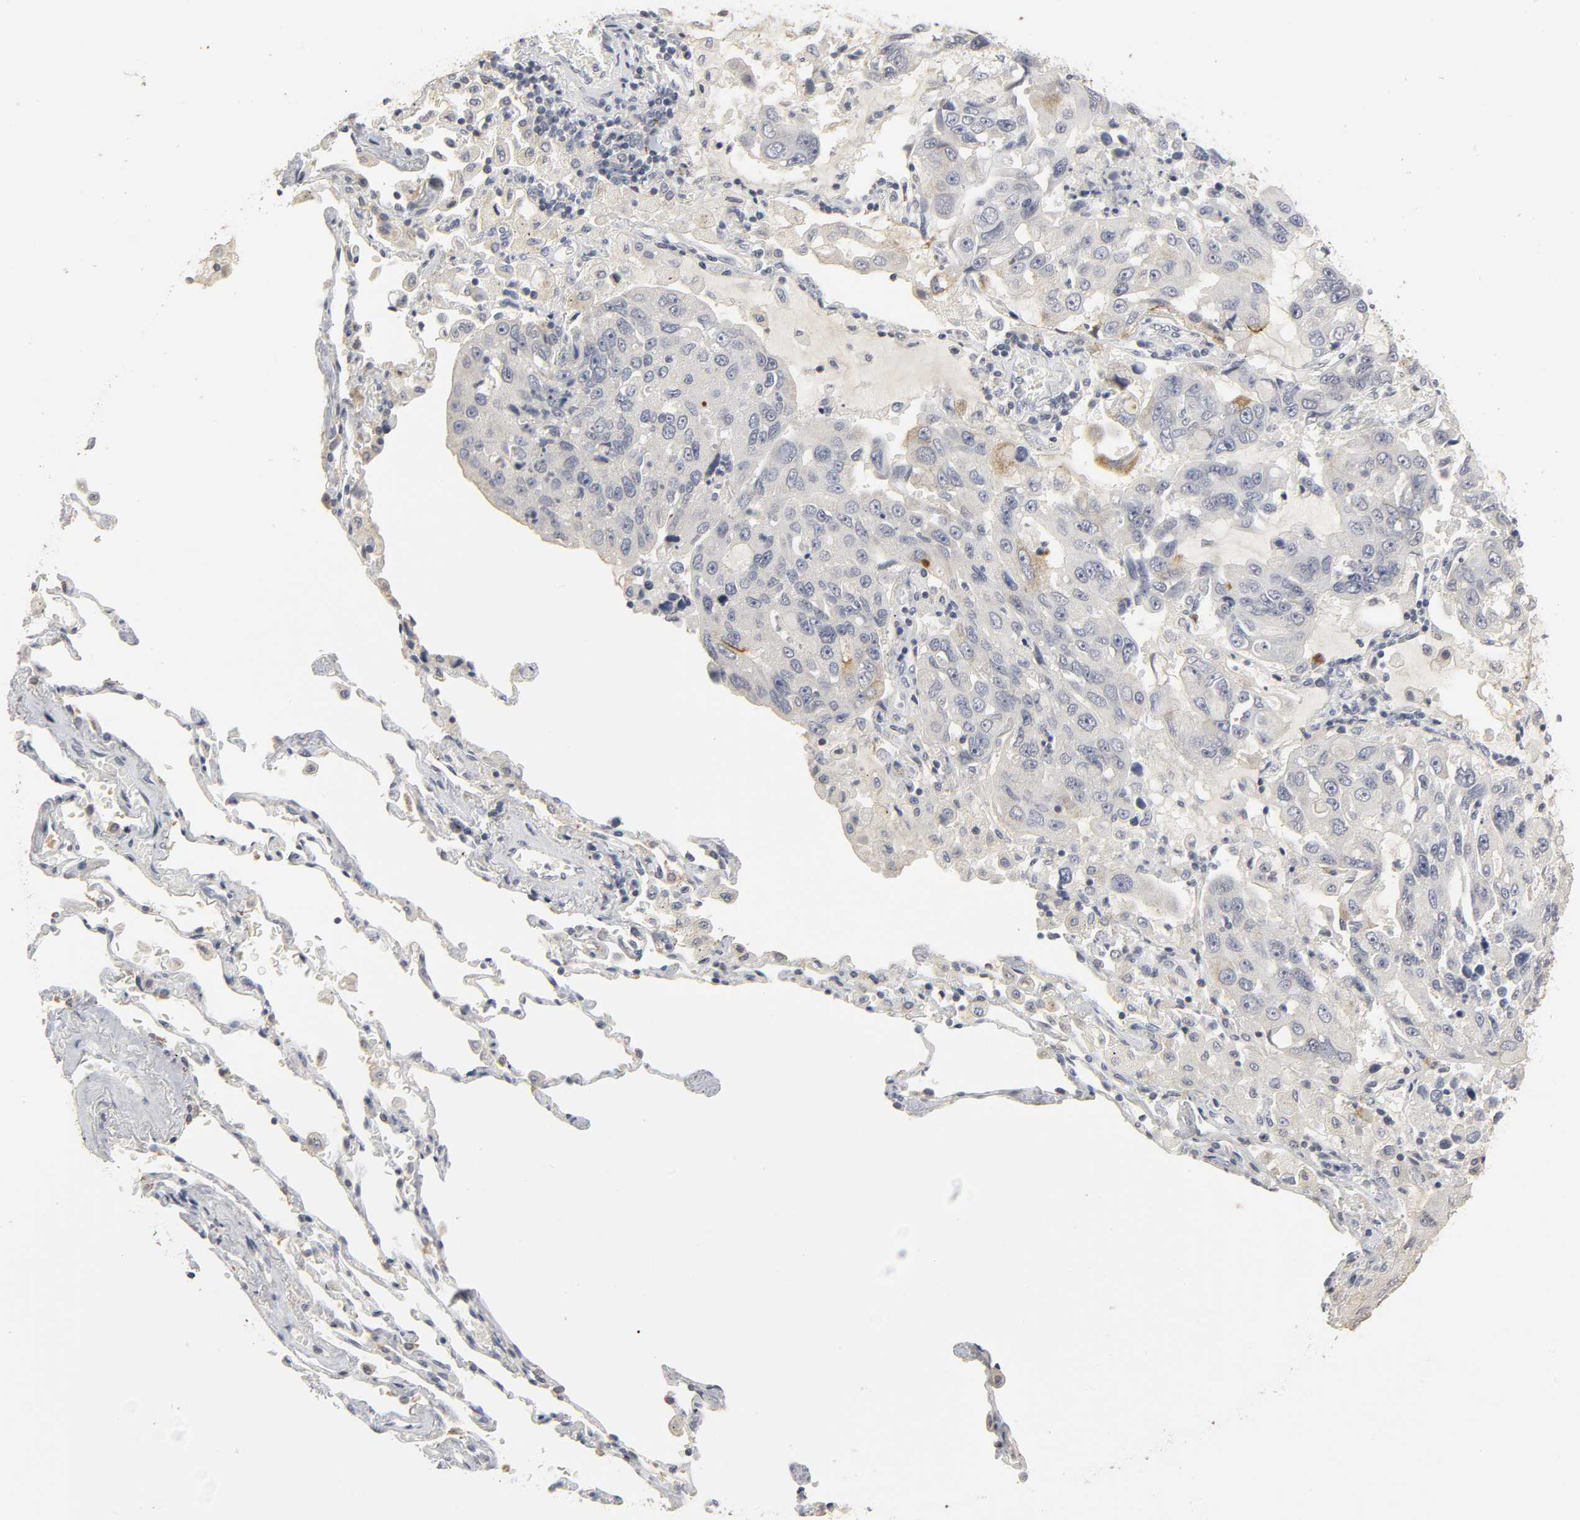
{"staining": {"intensity": "moderate", "quantity": "<25%", "location": "cytoplasmic/membranous"}, "tissue": "lung cancer", "cell_type": "Tumor cells", "image_type": "cancer", "snomed": [{"axis": "morphology", "description": "Adenocarcinoma, NOS"}, {"axis": "topography", "description": "Lung"}], "caption": "This photomicrograph exhibits immunohistochemistry (IHC) staining of human adenocarcinoma (lung), with low moderate cytoplasmic/membranous staining in about <25% of tumor cells.", "gene": "TCAP", "patient": {"sex": "male", "age": 64}}